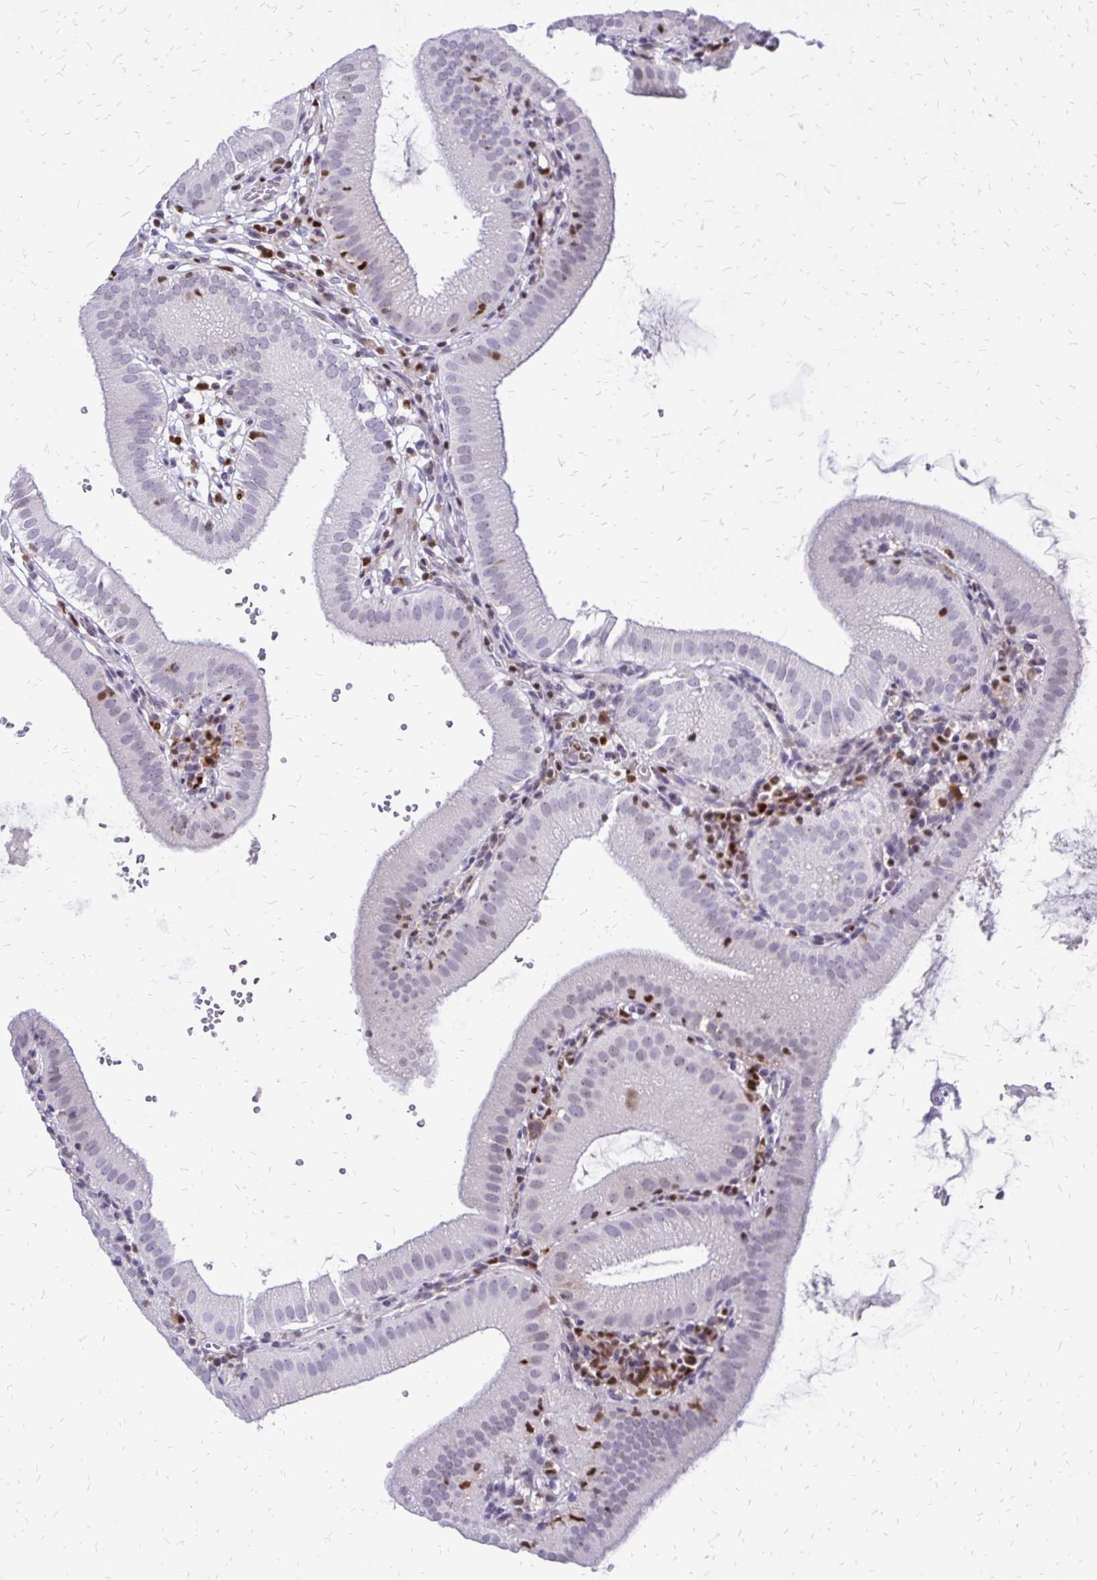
{"staining": {"intensity": "weak", "quantity": "<25%", "location": "nuclear"}, "tissue": "gallbladder", "cell_type": "Glandular cells", "image_type": "normal", "snomed": [{"axis": "morphology", "description": "Normal tissue, NOS"}, {"axis": "topography", "description": "Gallbladder"}], "caption": "High magnification brightfield microscopy of normal gallbladder stained with DAB (3,3'-diaminobenzidine) (brown) and counterstained with hematoxylin (blue): glandular cells show no significant staining.", "gene": "DCK", "patient": {"sex": "female", "age": 65}}